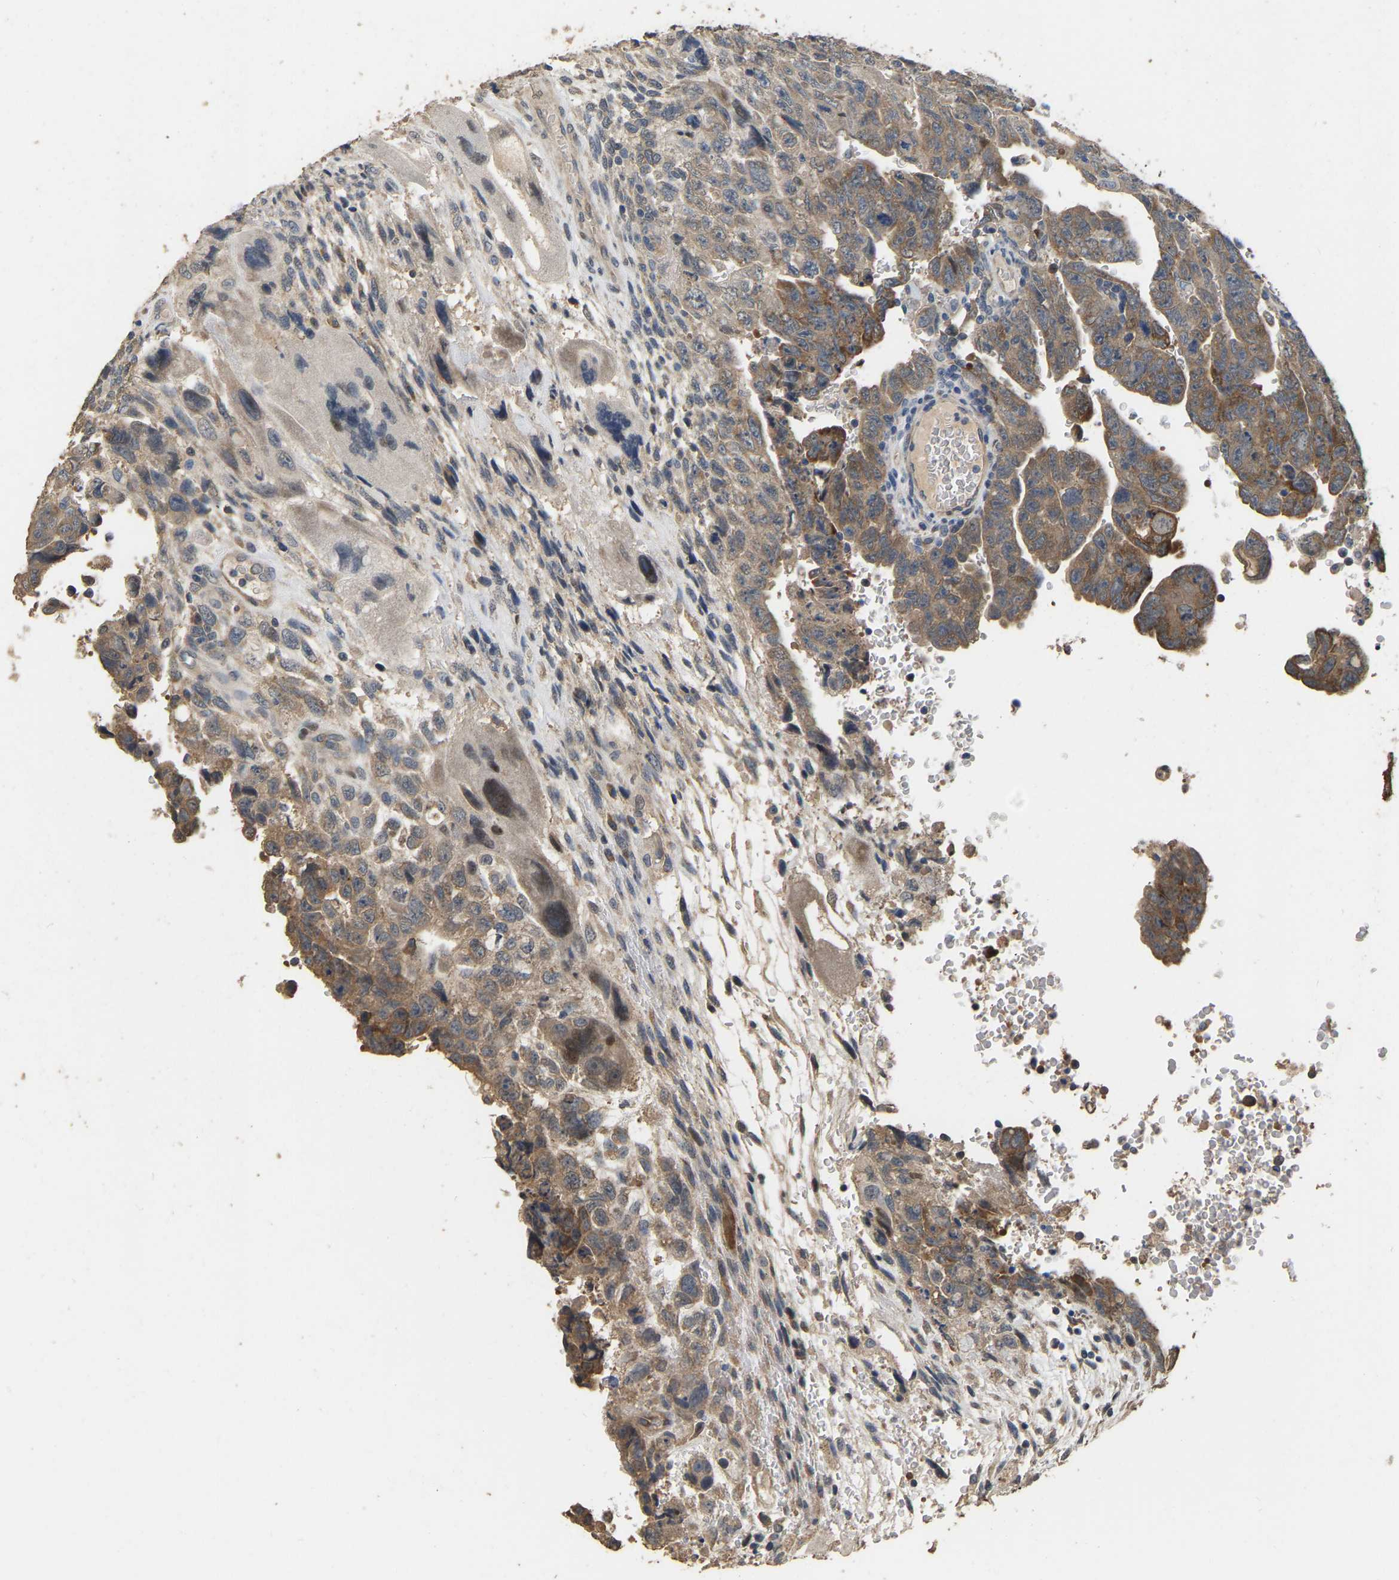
{"staining": {"intensity": "moderate", "quantity": ">75%", "location": "cytoplasmic/membranous"}, "tissue": "testis cancer", "cell_type": "Tumor cells", "image_type": "cancer", "snomed": [{"axis": "morphology", "description": "Carcinoma, Embryonal, NOS"}, {"axis": "topography", "description": "Testis"}], "caption": "Embryonal carcinoma (testis) stained for a protein (brown) reveals moderate cytoplasmic/membranous positive expression in about >75% of tumor cells.", "gene": "NCS1", "patient": {"sex": "male", "age": 28}}